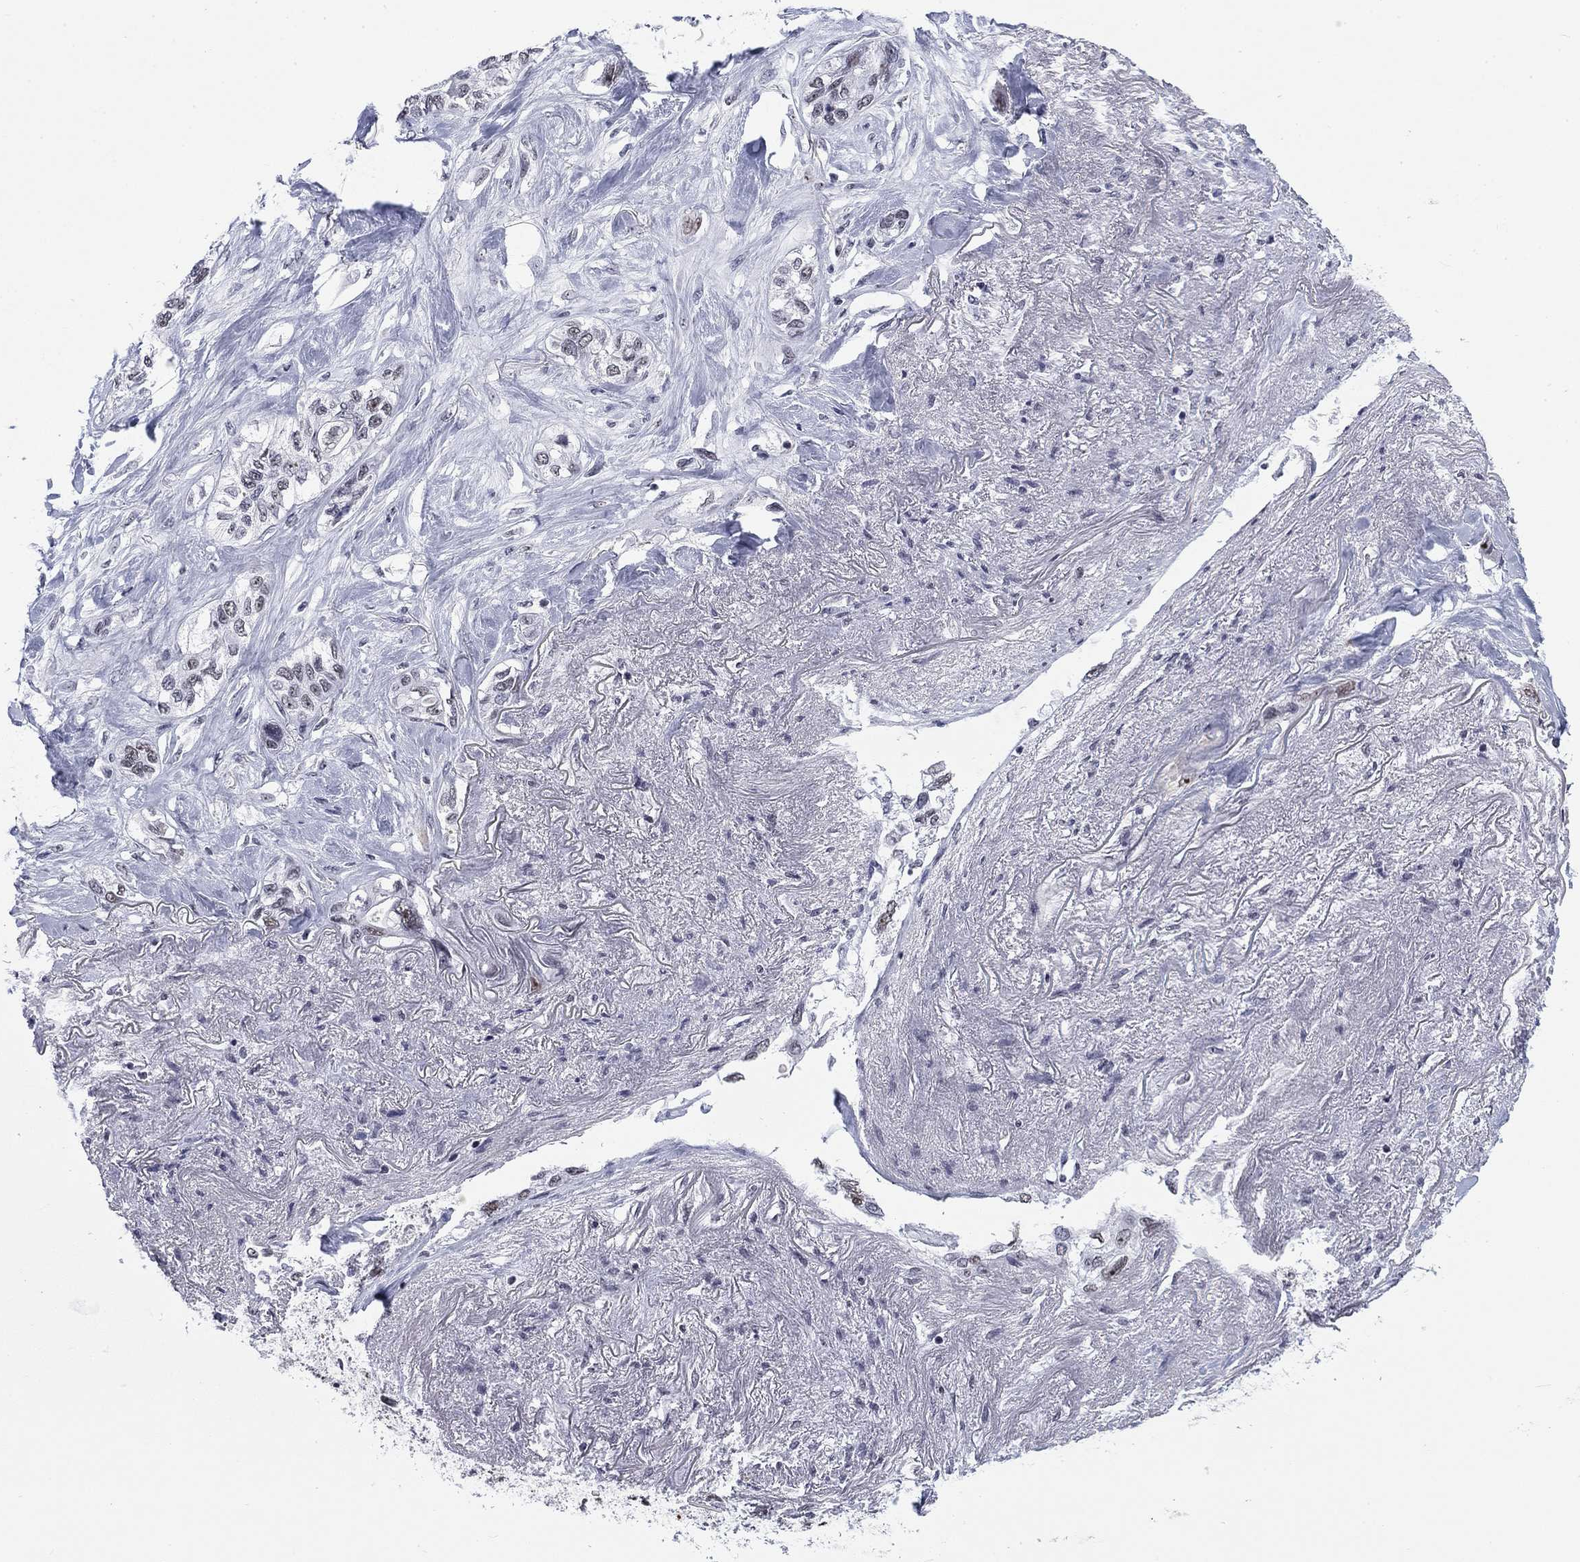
{"staining": {"intensity": "weak", "quantity": "<25%", "location": "nuclear"}, "tissue": "lung cancer", "cell_type": "Tumor cells", "image_type": "cancer", "snomed": [{"axis": "morphology", "description": "Squamous cell carcinoma, NOS"}, {"axis": "topography", "description": "Lung"}], "caption": "This image is of lung cancer (squamous cell carcinoma) stained with IHC to label a protein in brown with the nuclei are counter-stained blue. There is no staining in tumor cells.", "gene": "CSRNP3", "patient": {"sex": "female", "age": 70}}